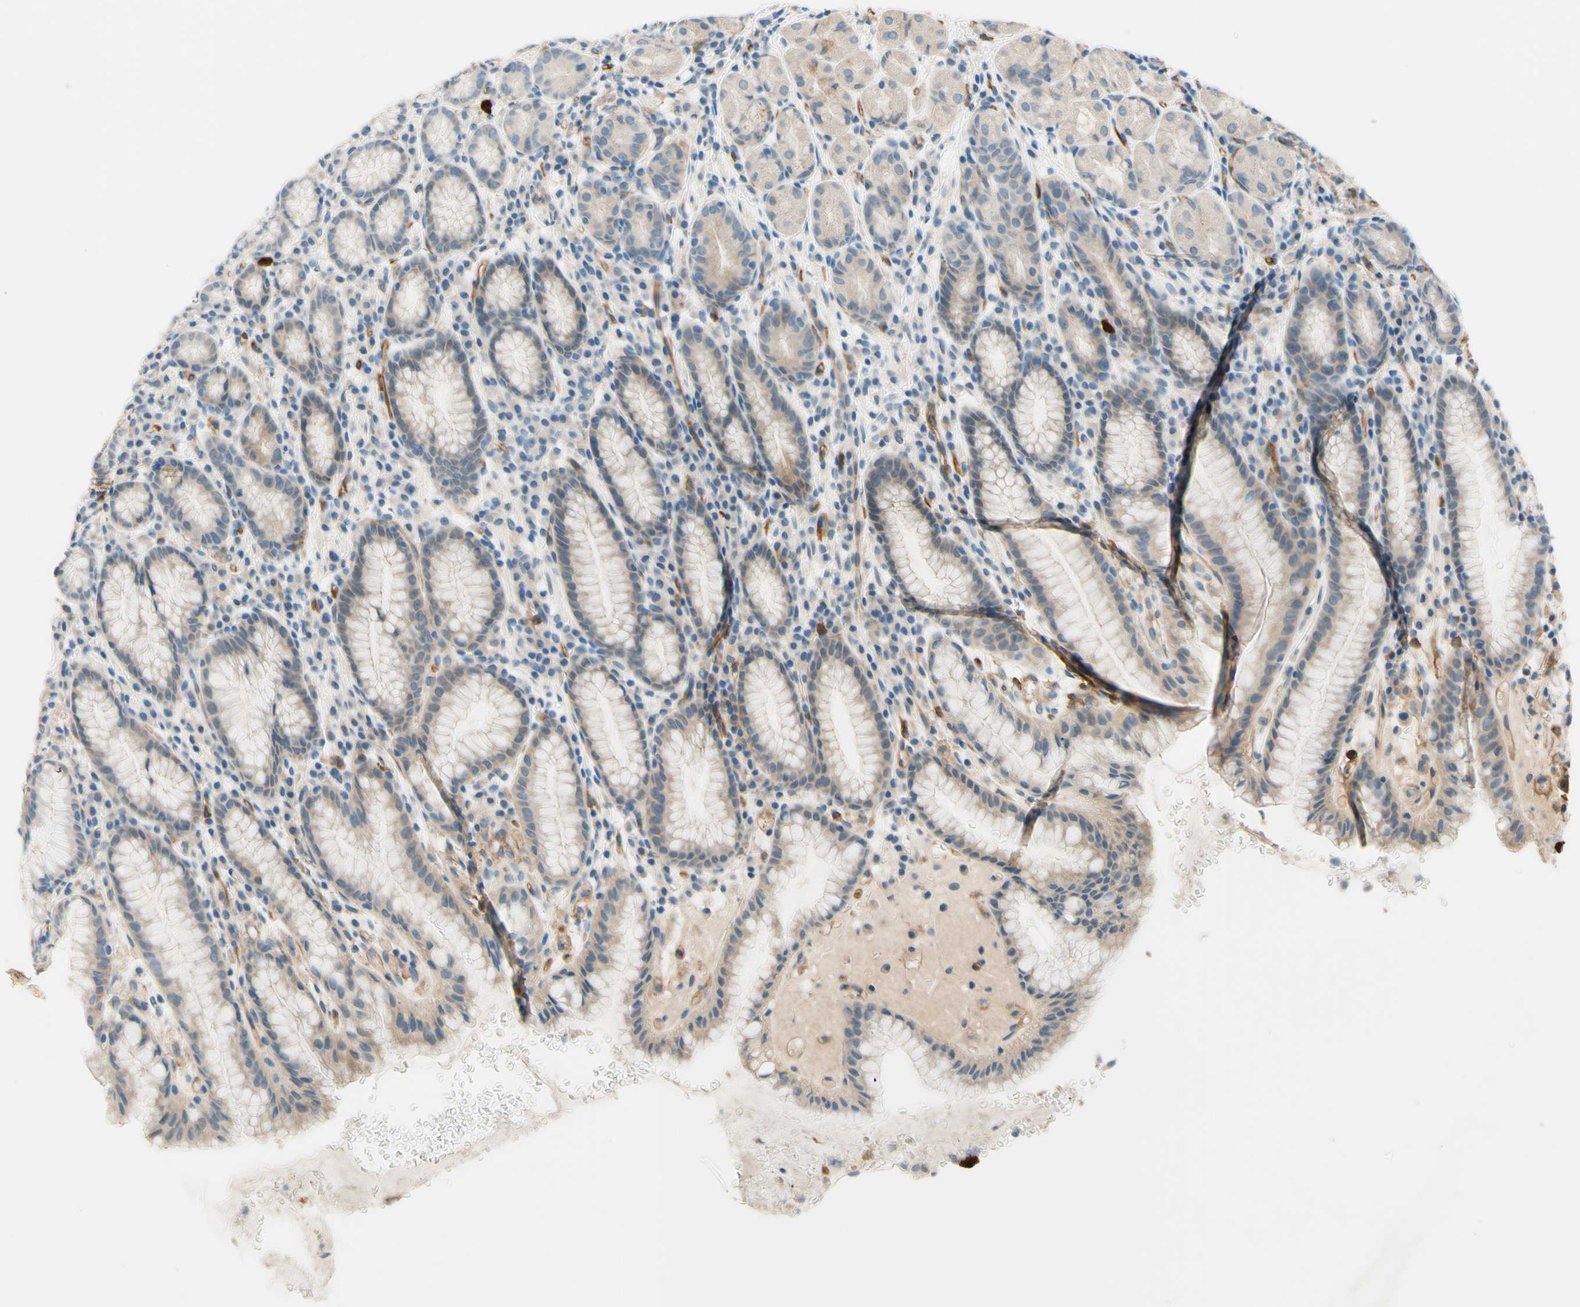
{"staining": {"intensity": "moderate", "quantity": "<25%", "location": "cytoplasmic/membranous"}, "tissue": "stomach", "cell_type": "Glandular cells", "image_type": "normal", "snomed": [{"axis": "morphology", "description": "Normal tissue, NOS"}, {"axis": "topography", "description": "Stomach, lower"}], "caption": "Immunohistochemistry (IHC) (DAB (3,3'-diaminobenzidine)) staining of unremarkable human stomach demonstrates moderate cytoplasmic/membranous protein positivity in approximately <25% of glandular cells. The staining was performed using DAB (3,3'-diaminobenzidine), with brown indicating positive protein expression. Nuclei are stained blue with hematoxylin.", "gene": "SIGLEC9", "patient": {"sex": "male", "age": 52}}